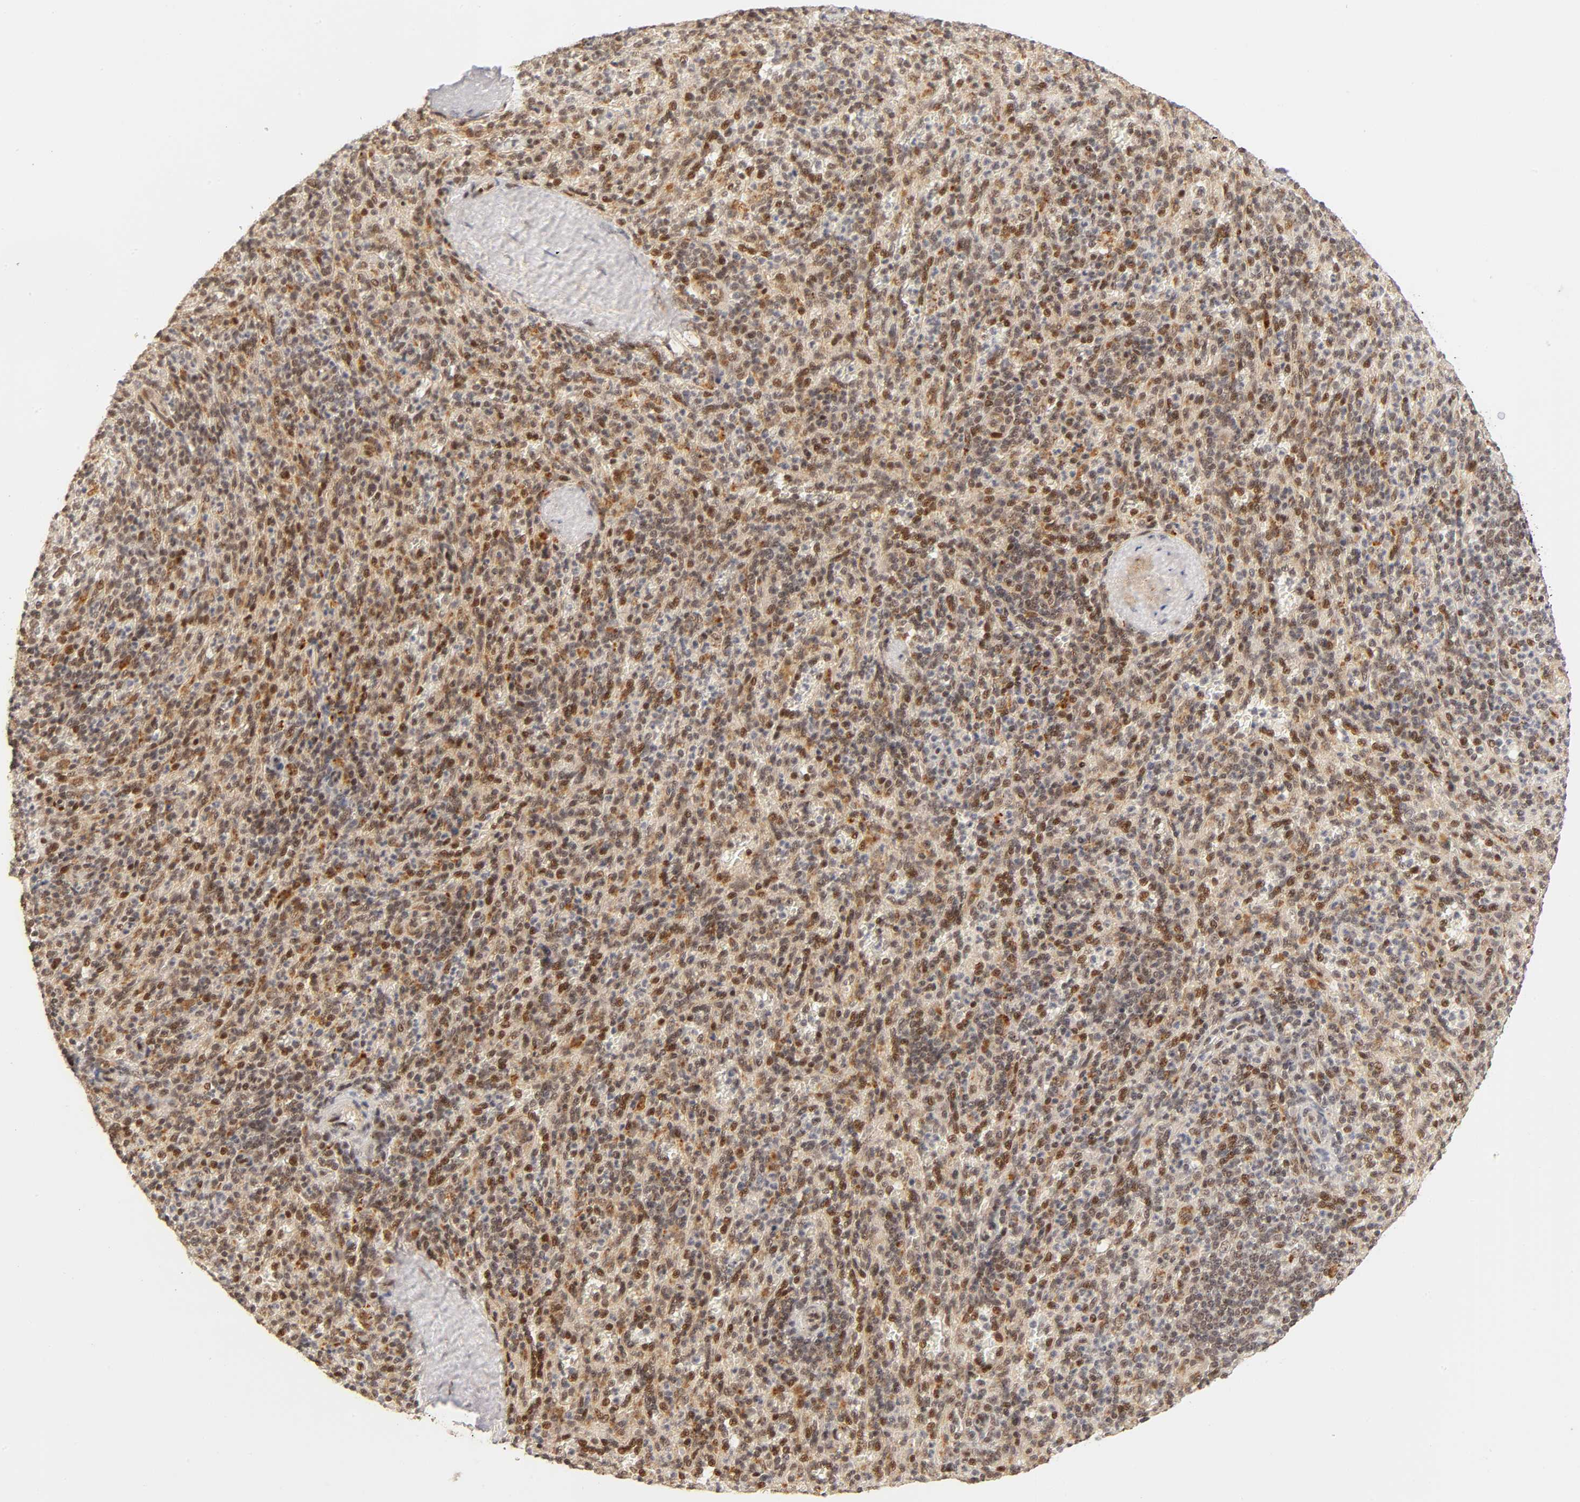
{"staining": {"intensity": "weak", "quantity": "25%-75%", "location": "cytoplasmic/membranous,nuclear"}, "tissue": "spleen", "cell_type": "Cells in red pulp", "image_type": "normal", "snomed": [{"axis": "morphology", "description": "Normal tissue, NOS"}, {"axis": "topography", "description": "Spleen"}], "caption": "DAB immunohistochemical staining of benign human spleen demonstrates weak cytoplasmic/membranous,nuclear protein expression in about 25%-75% of cells in red pulp.", "gene": "TAF10", "patient": {"sex": "male", "age": 36}}